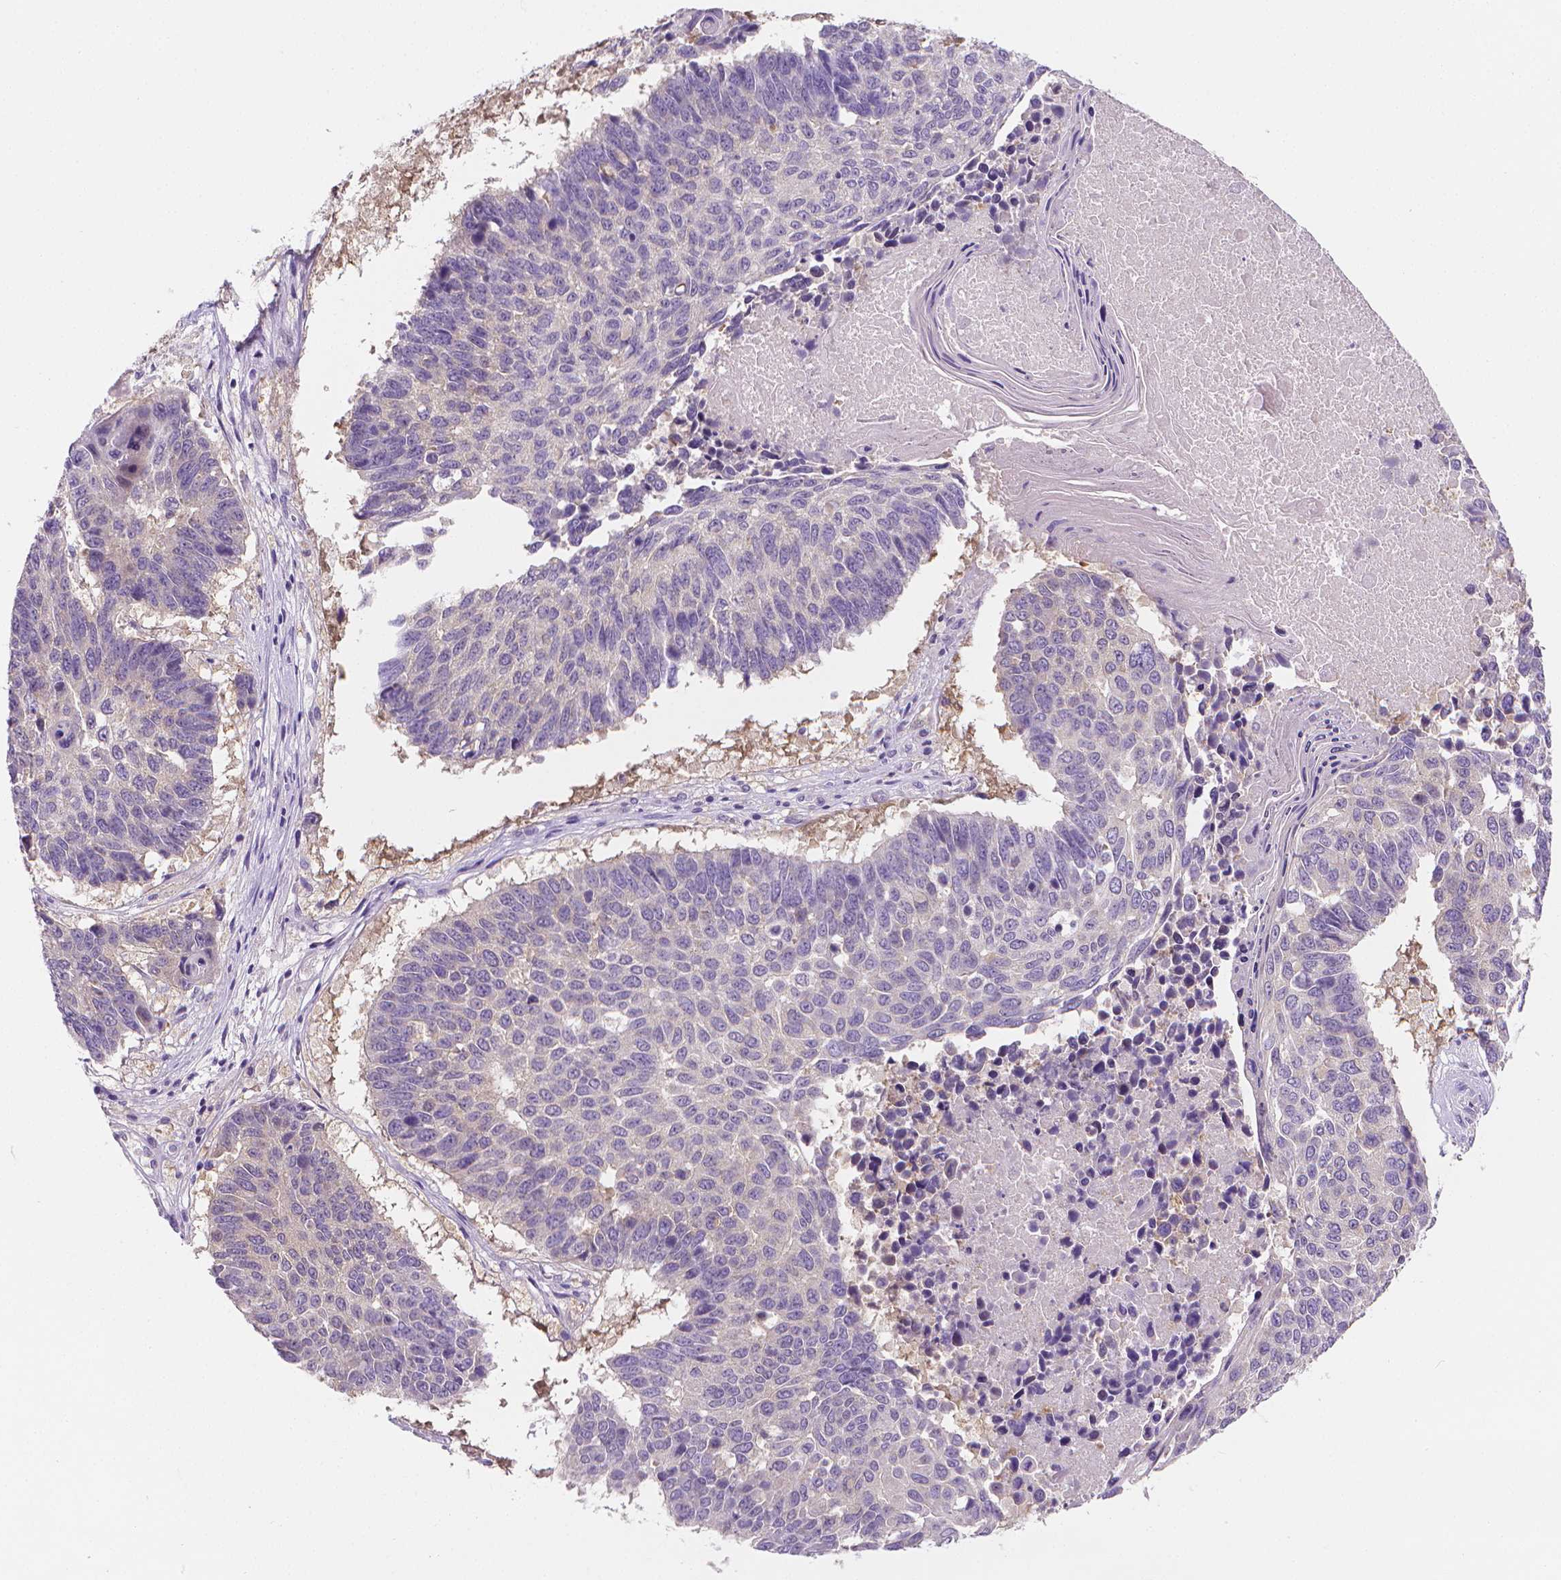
{"staining": {"intensity": "negative", "quantity": "none", "location": "none"}, "tissue": "lung cancer", "cell_type": "Tumor cells", "image_type": "cancer", "snomed": [{"axis": "morphology", "description": "Squamous cell carcinoma, NOS"}, {"axis": "topography", "description": "Lung"}], "caption": "An immunohistochemistry photomicrograph of squamous cell carcinoma (lung) is shown. There is no staining in tumor cells of squamous cell carcinoma (lung).", "gene": "FASN", "patient": {"sex": "male", "age": 73}}